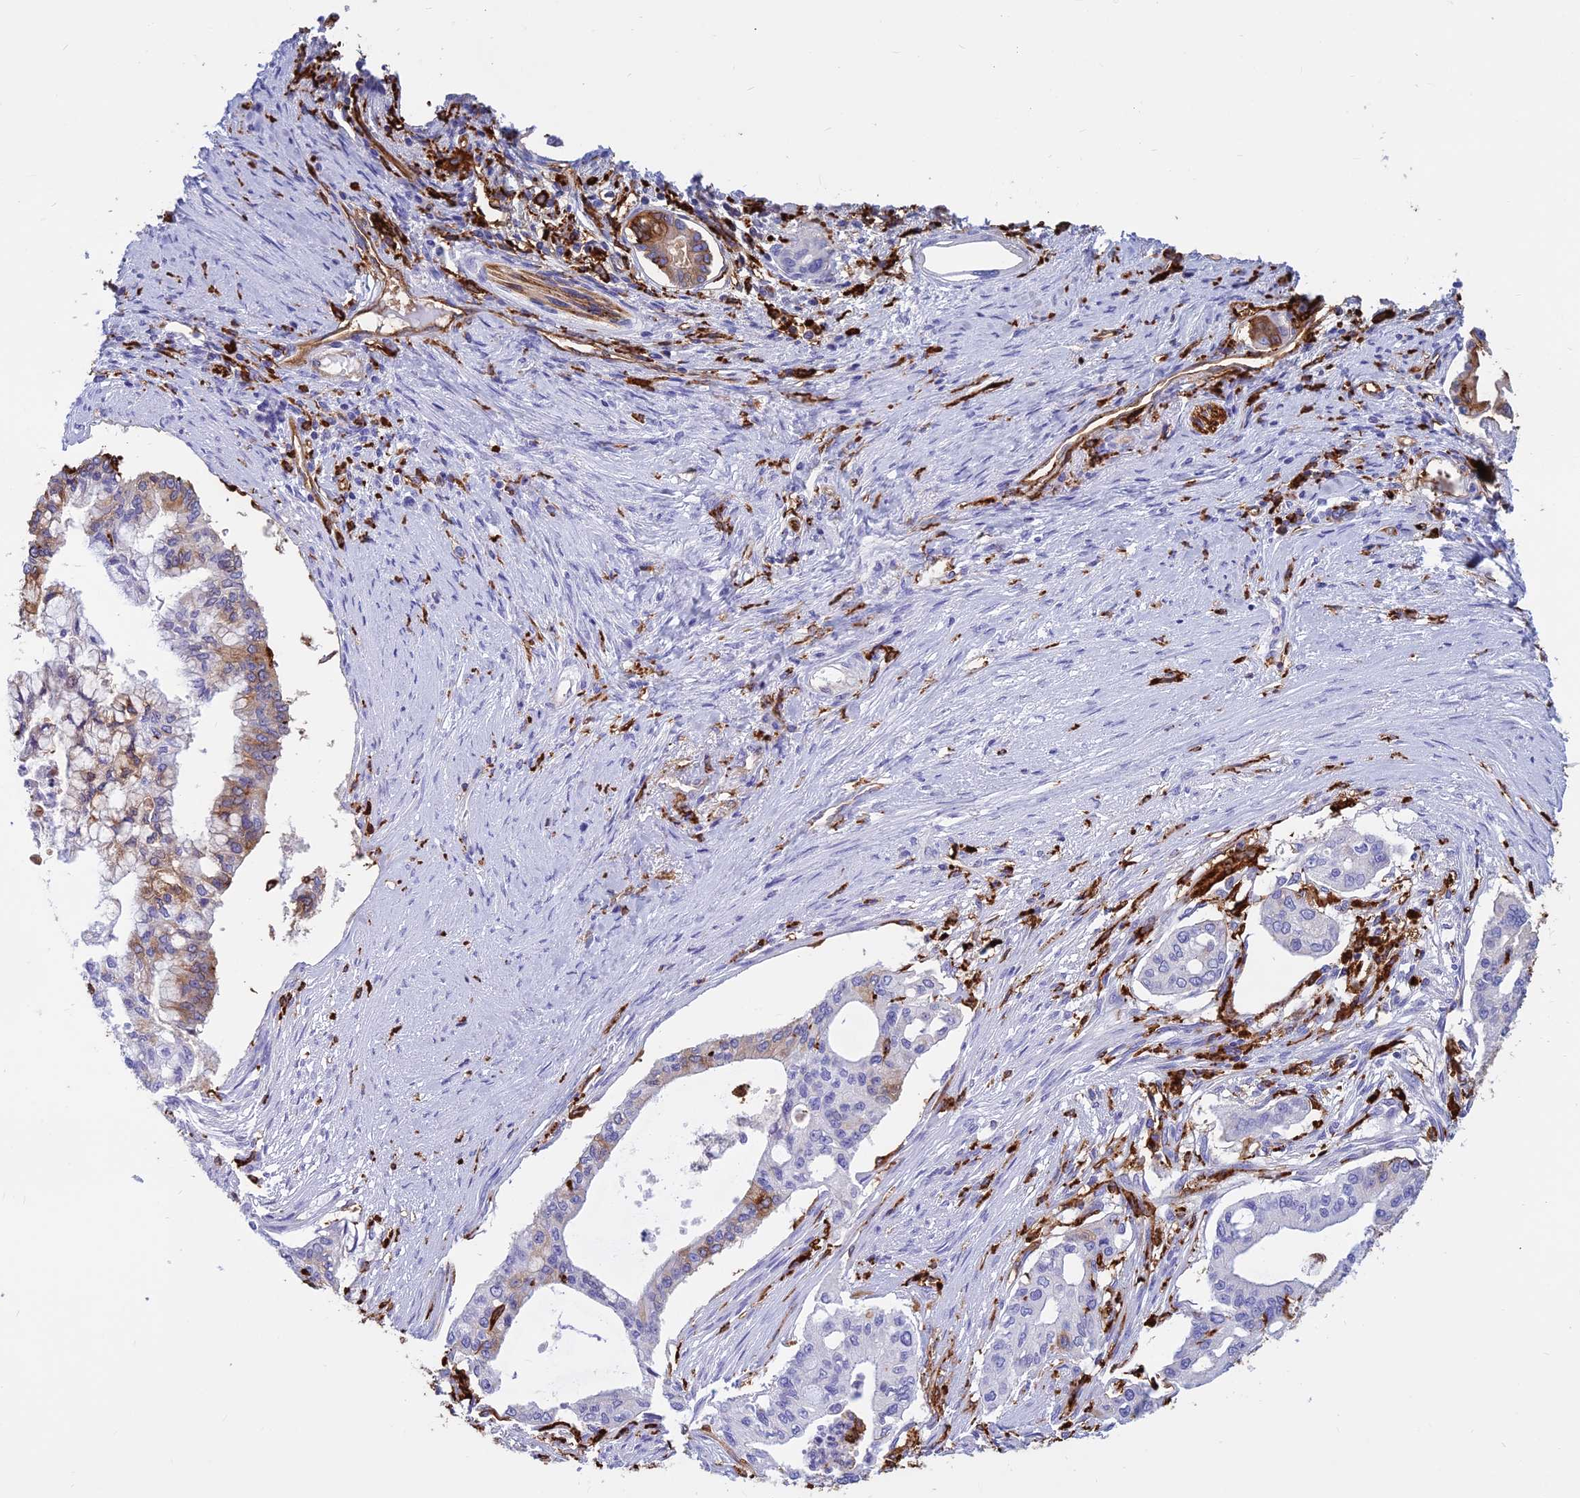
{"staining": {"intensity": "moderate", "quantity": "<25%", "location": "cytoplasmic/membranous"}, "tissue": "pancreatic cancer", "cell_type": "Tumor cells", "image_type": "cancer", "snomed": [{"axis": "morphology", "description": "Adenocarcinoma, NOS"}, {"axis": "topography", "description": "Pancreas"}], "caption": "Moderate cytoplasmic/membranous protein staining is appreciated in approximately <25% of tumor cells in pancreatic cancer. (DAB = brown stain, brightfield microscopy at high magnification).", "gene": "HLA-DRB1", "patient": {"sex": "male", "age": 46}}